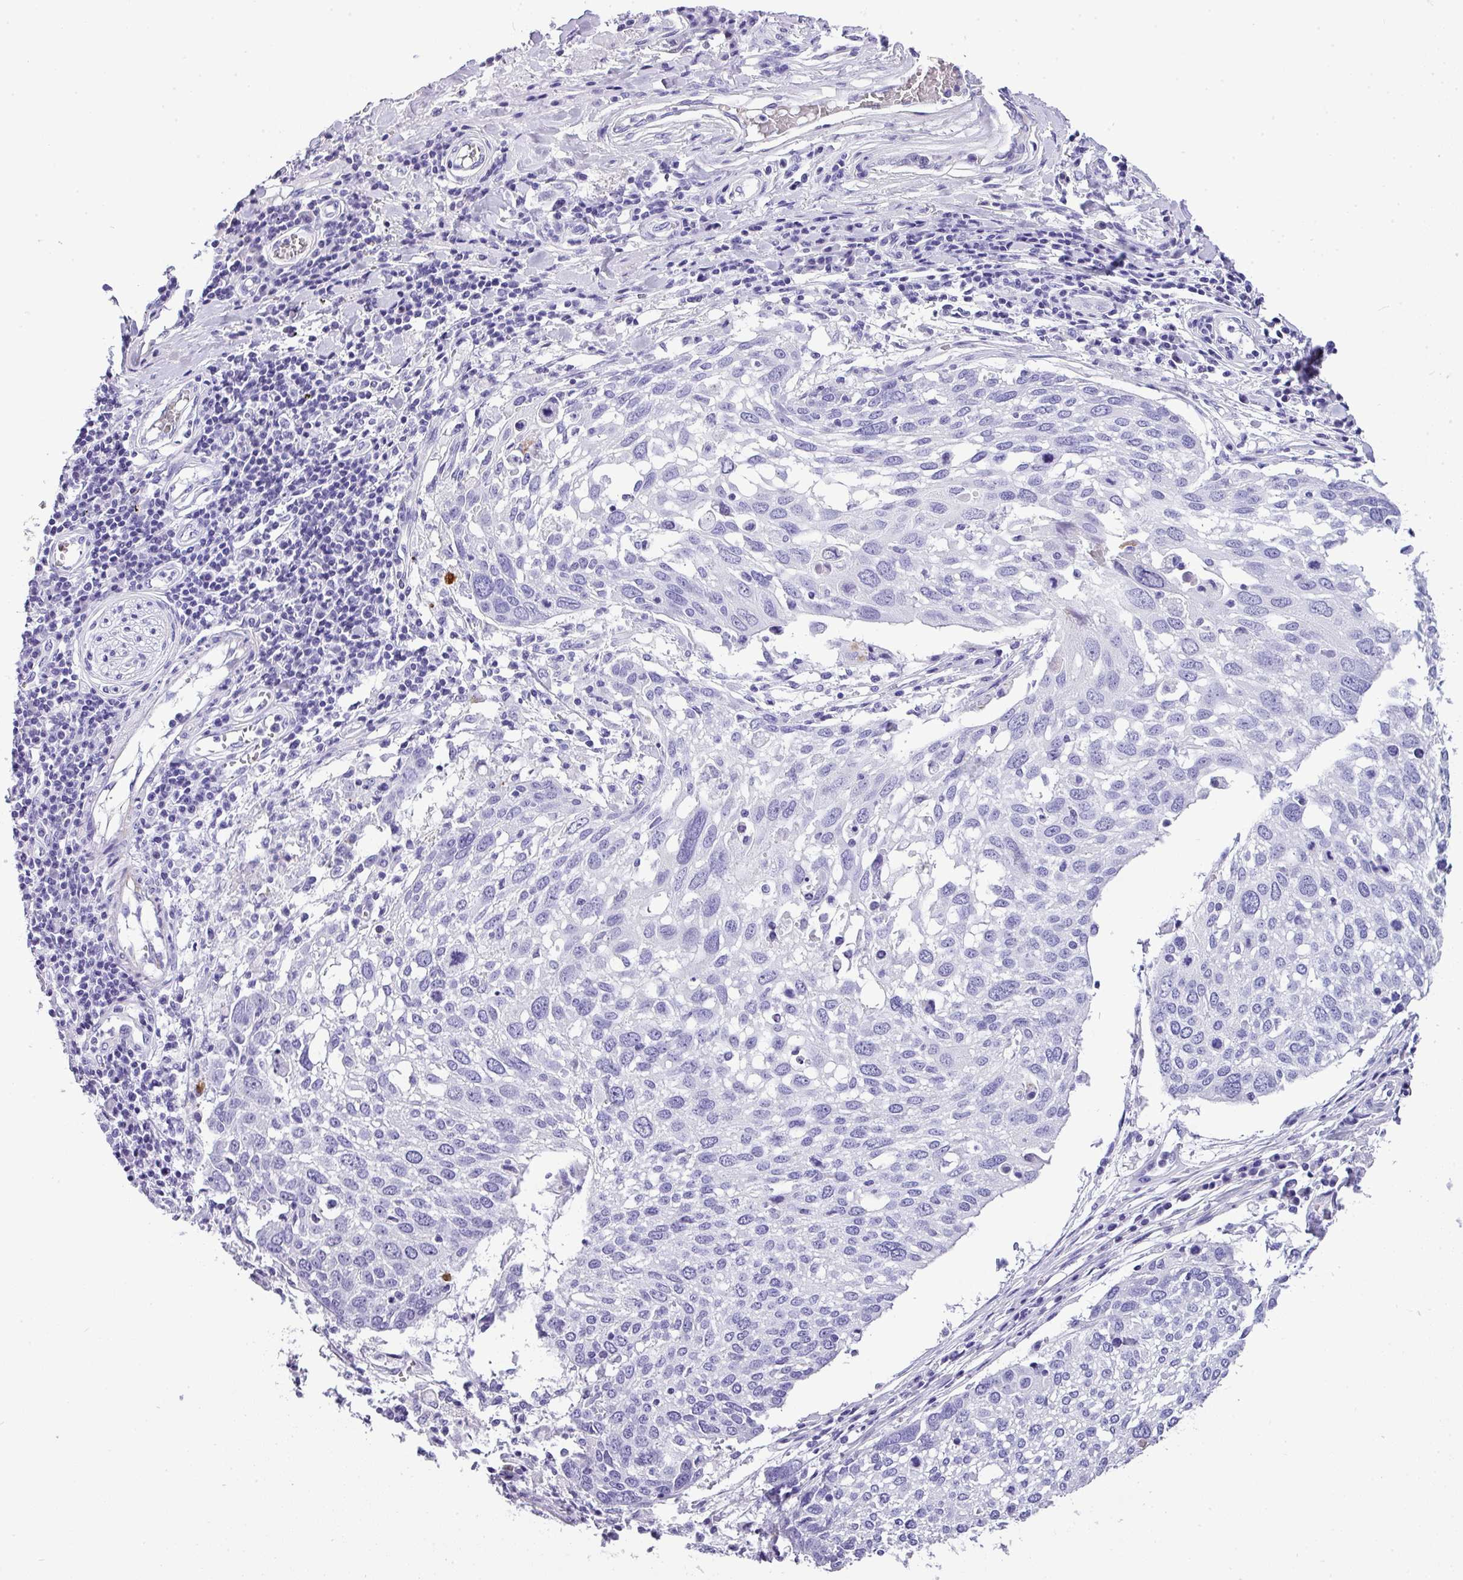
{"staining": {"intensity": "negative", "quantity": "none", "location": "none"}, "tissue": "lung cancer", "cell_type": "Tumor cells", "image_type": "cancer", "snomed": [{"axis": "morphology", "description": "Squamous cell carcinoma, NOS"}, {"axis": "topography", "description": "Lung"}], "caption": "An immunohistochemistry histopathology image of lung cancer (squamous cell carcinoma) is shown. There is no staining in tumor cells of lung cancer (squamous cell carcinoma).", "gene": "MUC21", "patient": {"sex": "male", "age": 65}}